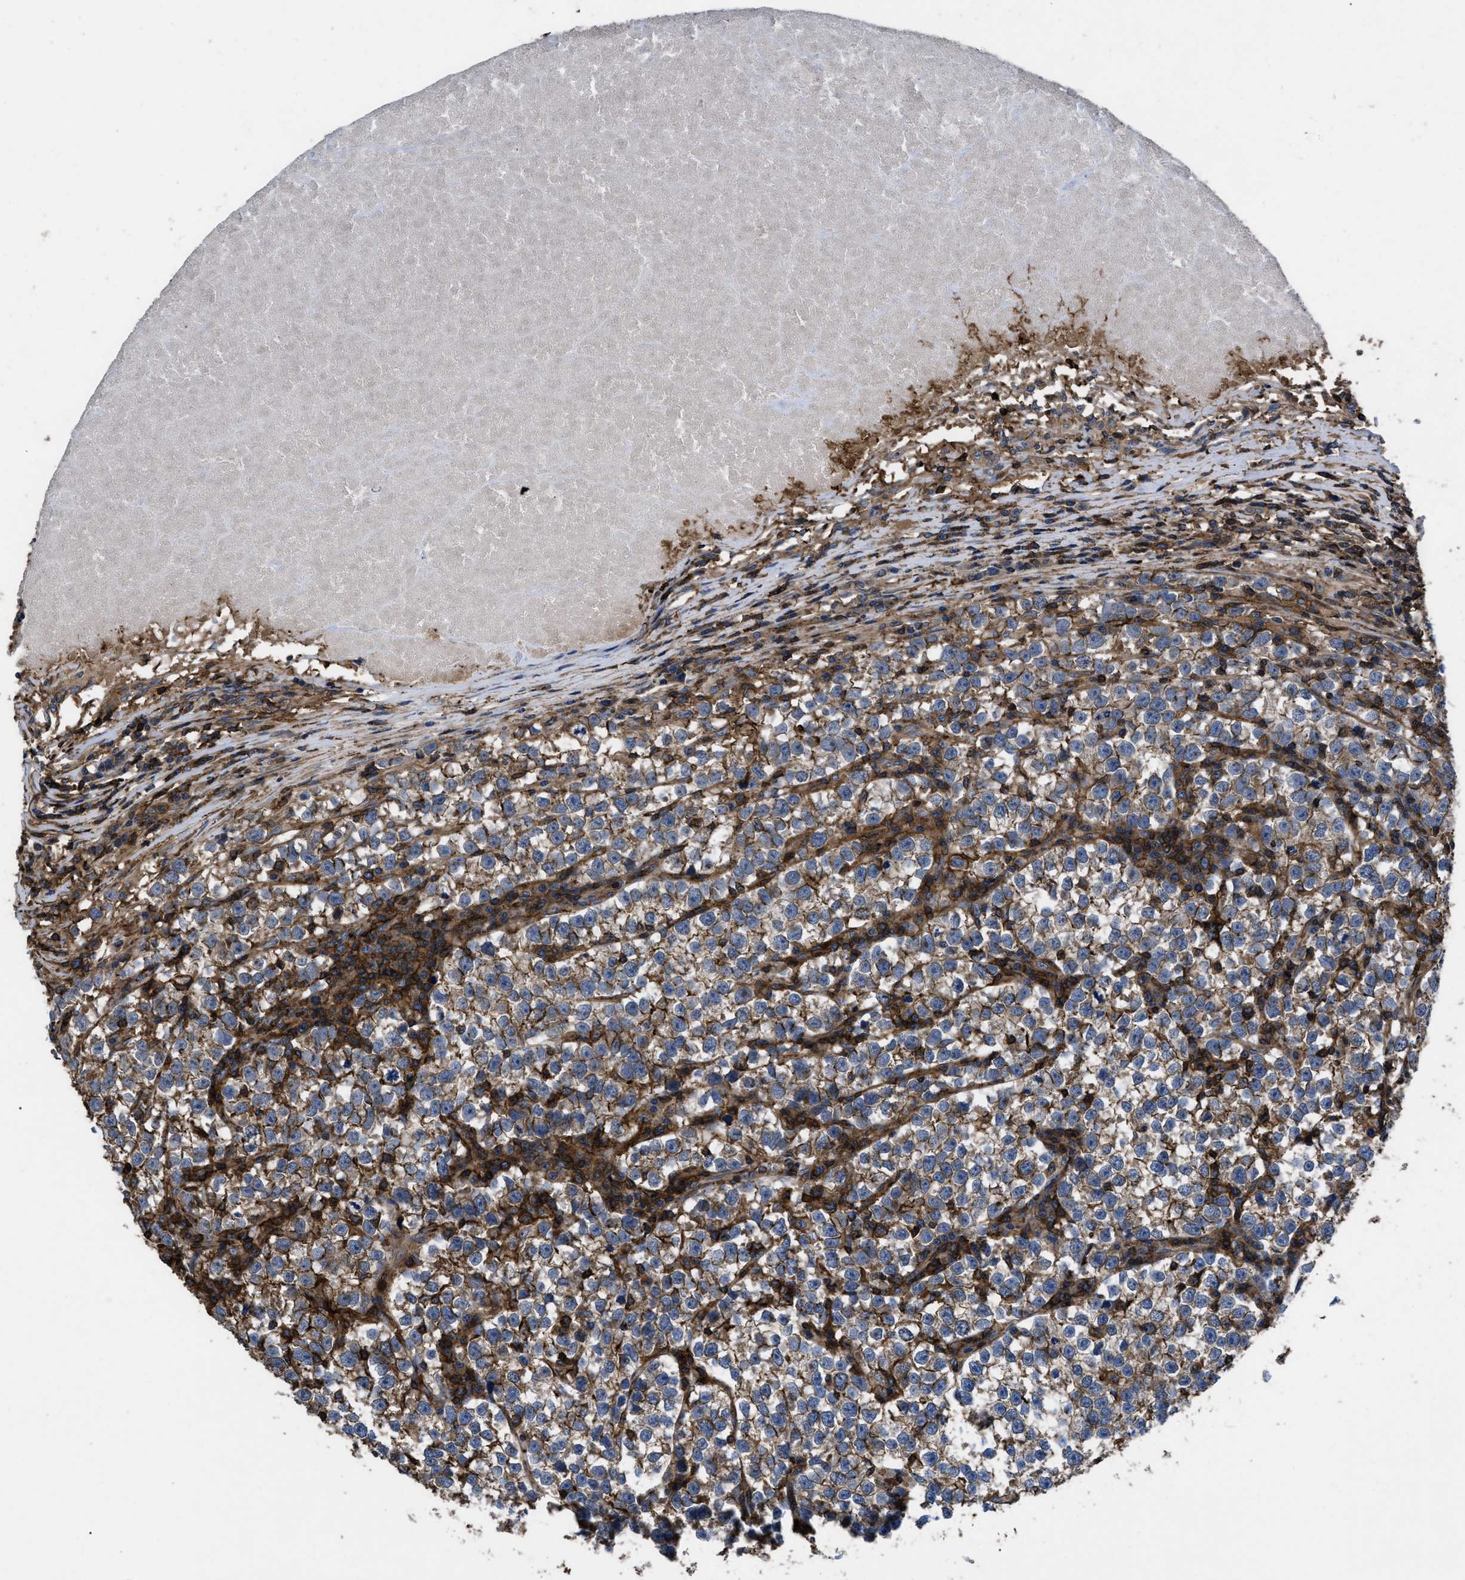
{"staining": {"intensity": "weak", "quantity": ">75%", "location": "cytoplasmic/membranous"}, "tissue": "testis cancer", "cell_type": "Tumor cells", "image_type": "cancer", "snomed": [{"axis": "morphology", "description": "Normal tissue, NOS"}, {"axis": "morphology", "description": "Seminoma, NOS"}, {"axis": "topography", "description": "Testis"}], "caption": "Testis seminoma stained with a protein marker displays weak staining in tumor cells.", "gene": "SCUBE2", "patient": {"sex": "male", "age": 43}}